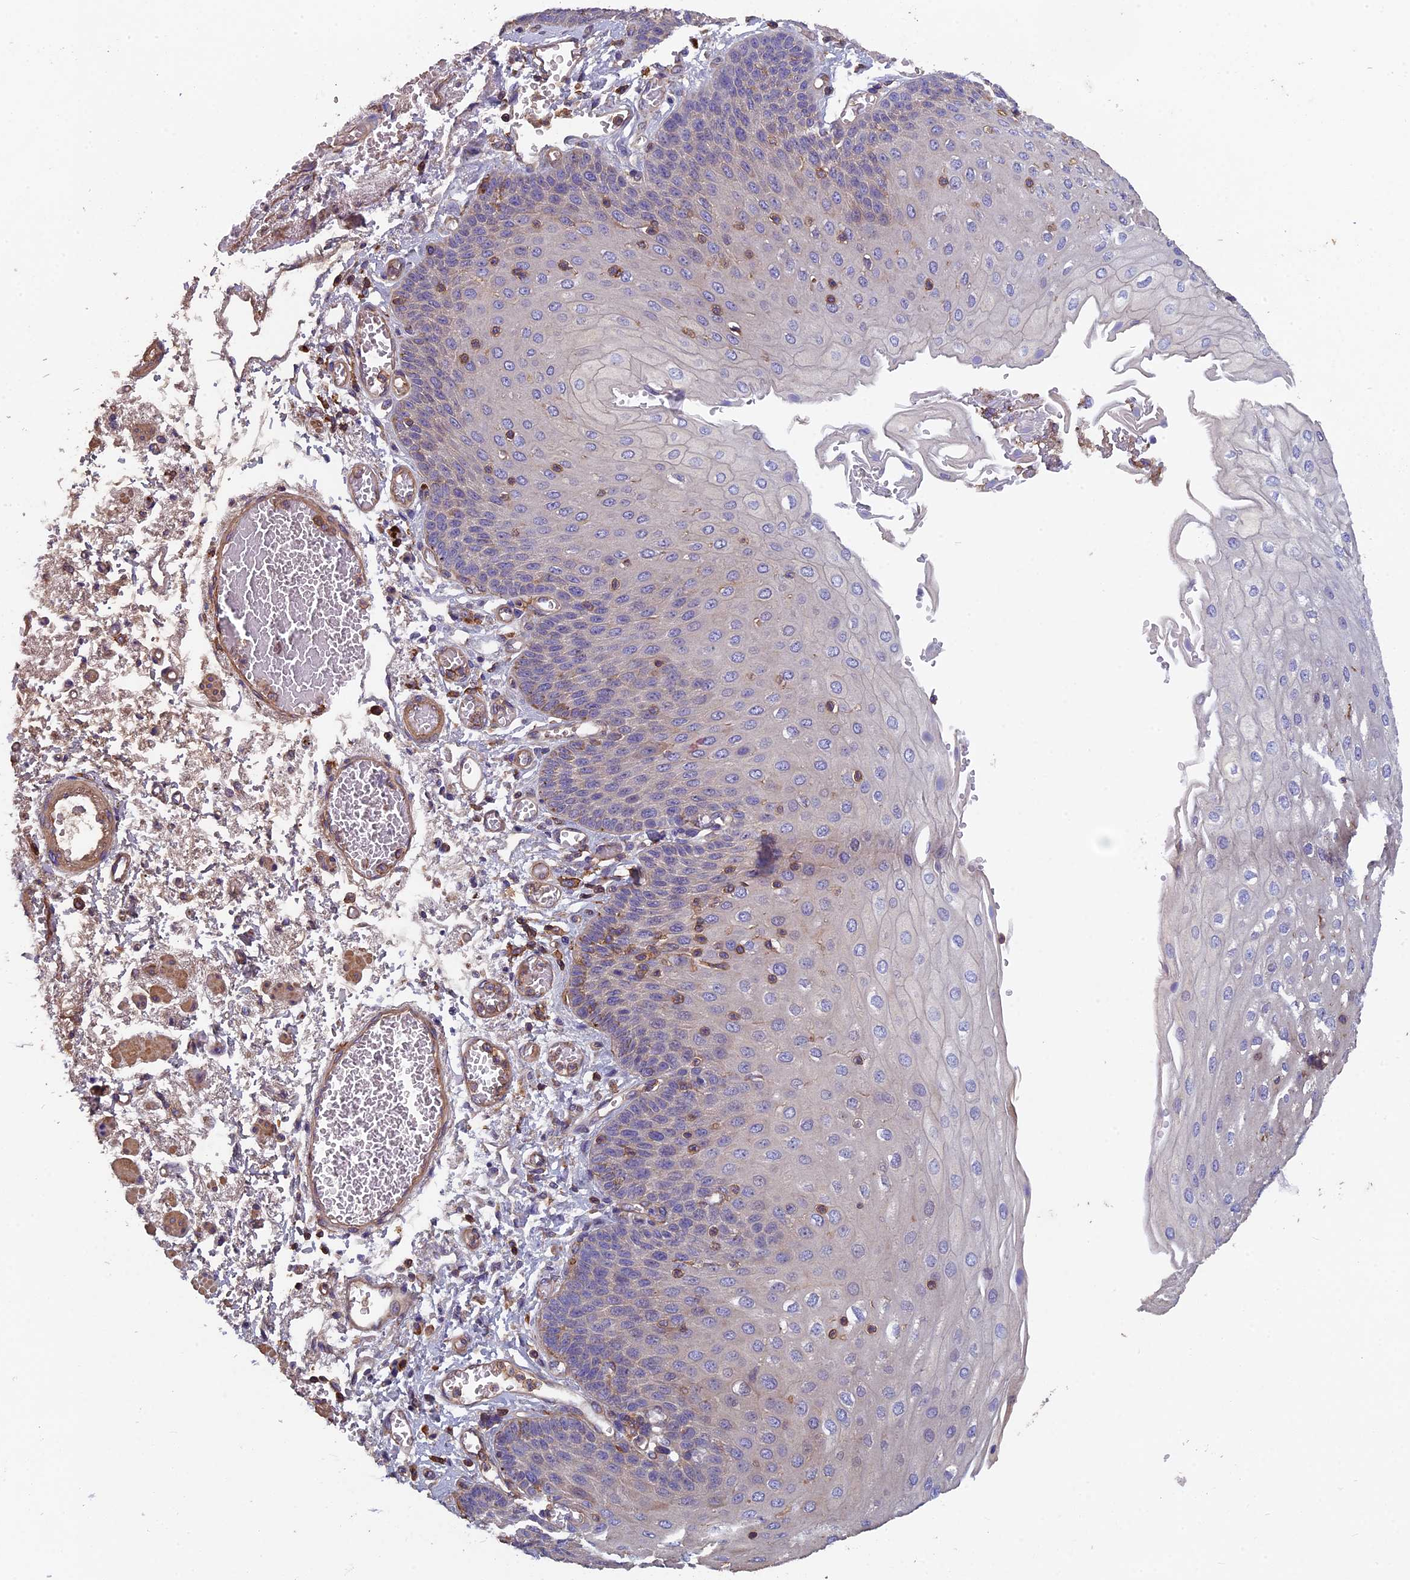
{"staining": {"intensity": "negative", "quantity": "none", "location": "none"}, "tissue": "esophagus", "cell_type": "Squamous epithelial cells", "image_type": "normal", "snomed": [{"axis": "morphology", "description": "Normal tissue, NOS"}, {"axis": "topography", "description": "Esophagus"}], "caption": "Immunohistochemistry (IHC) of normal esophagus demonstrates no positivity in squamous epithelial cells.", "gene": "CCDC153", "patient": {"sex": "male", "age": 81}}